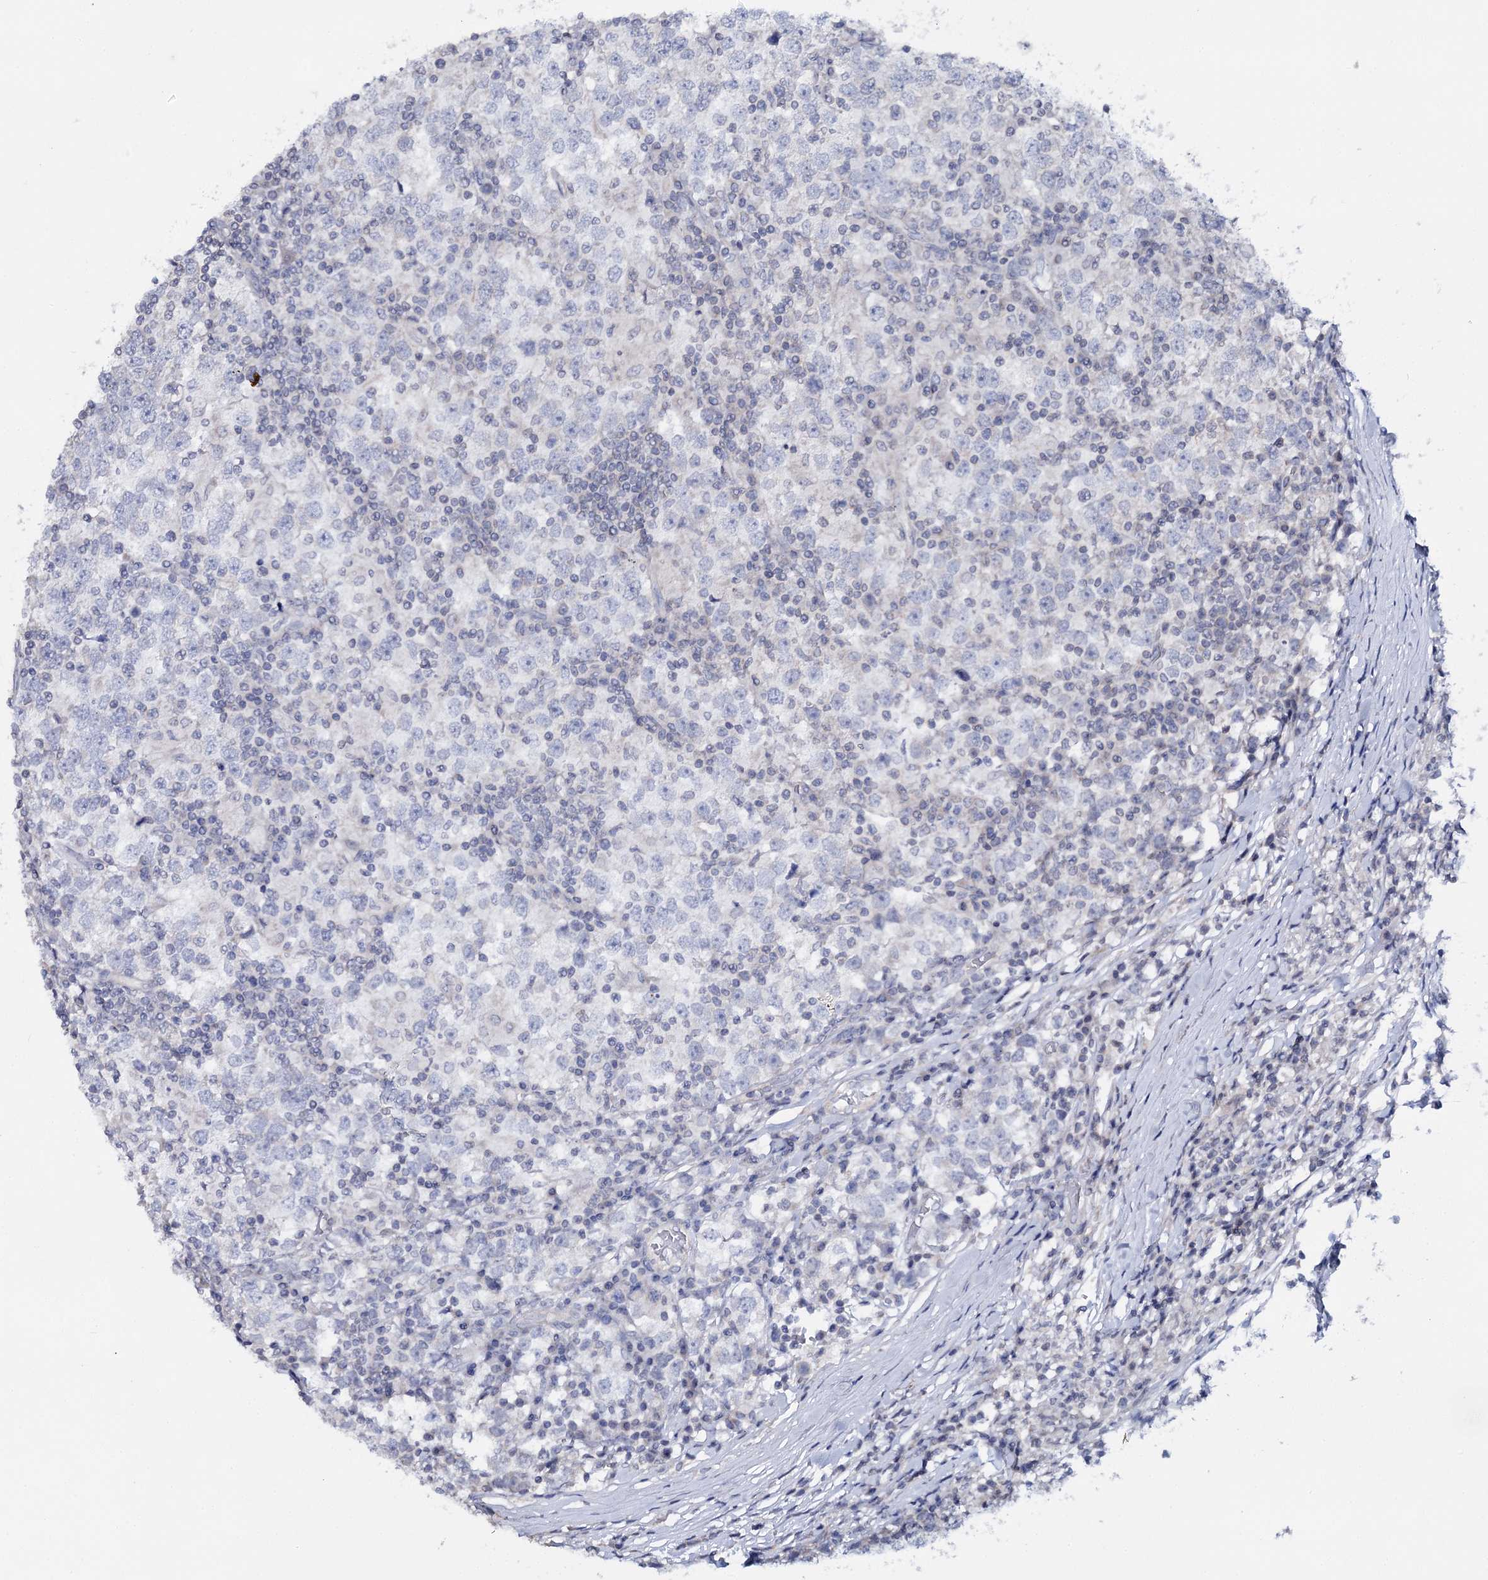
{"staining": {"intensity": "moderate", "quantity": "25%-75%", "location": "cytoplasmic/membranous"}, "tissue": "testis cancer", "cell_type": "Tumor cells", "image_type": "cancer", "snomed": [{"axis": "morphology", "description": "Seminoma, NOS"}, {"axis": "topography", "description": "Testis"}], "caption": "Moderate cytoplasmic/membranous protein positivity is identified in approximately 25%-75% of tumor cells in testis seminoma.", "gene": "FGFR1OP2", "patient": {"sex": "male", "age": 65}}